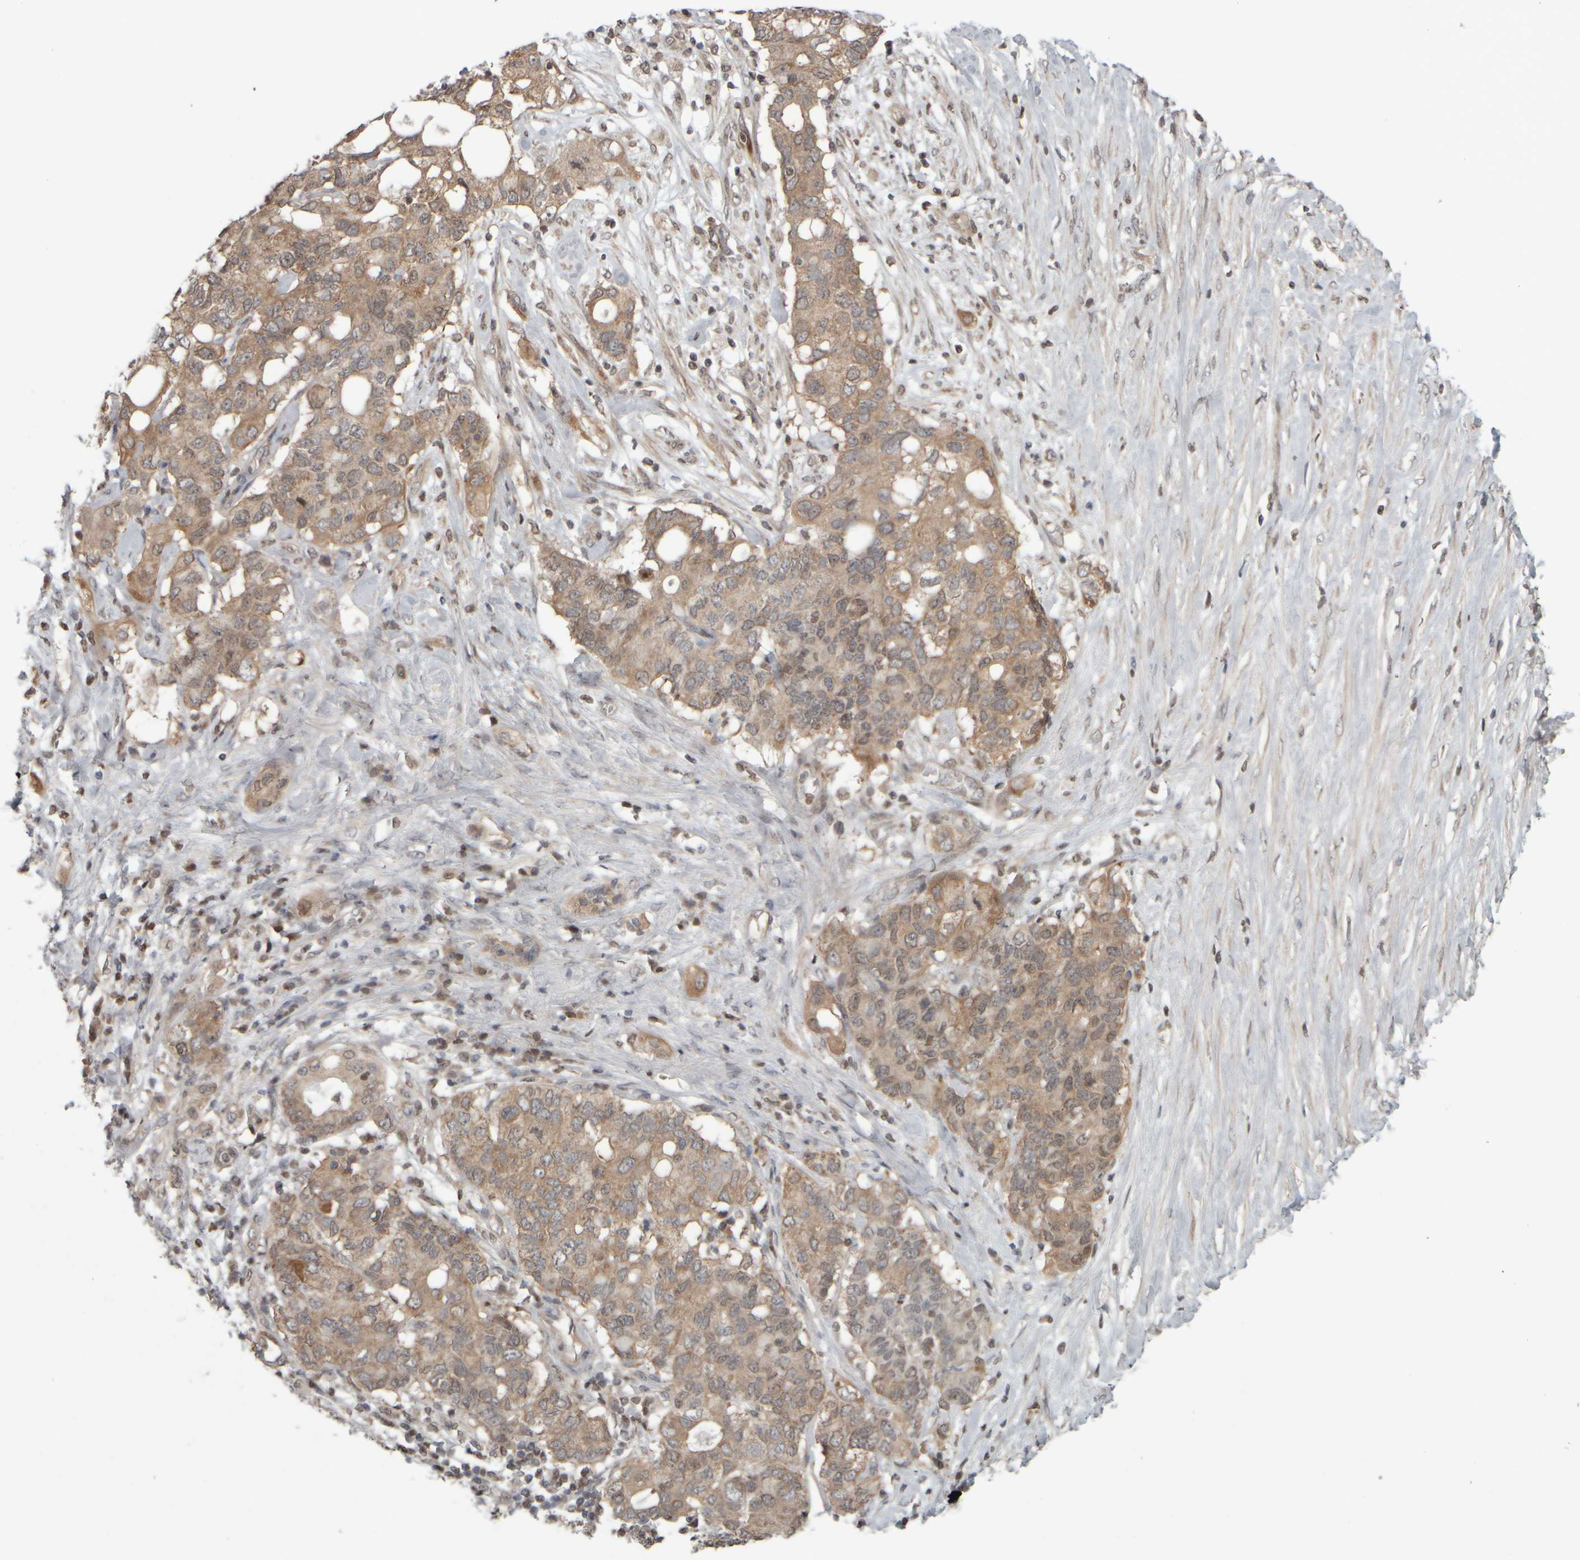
{"staining": {"intensity": "moderate", "quantity": ">75%", "location": "cytoplasmic/membranous"}, "tissue": "pancreatic cancer", "cell_type": "Tumor cells", "image_type": "cancer", "snomed": [{"axis": "morphology", "description": "Adenocarcinoma, NOS"}, {"axis": "topography", "description": "Pancreas"}], "caption": "Pancreatic adenocarcinoma stained for a protein shows moderate cytoplasmic/membranous positivity in tumor cells.", "gene": "CWC27", "patient": {"sex": "female", "age": 56}}